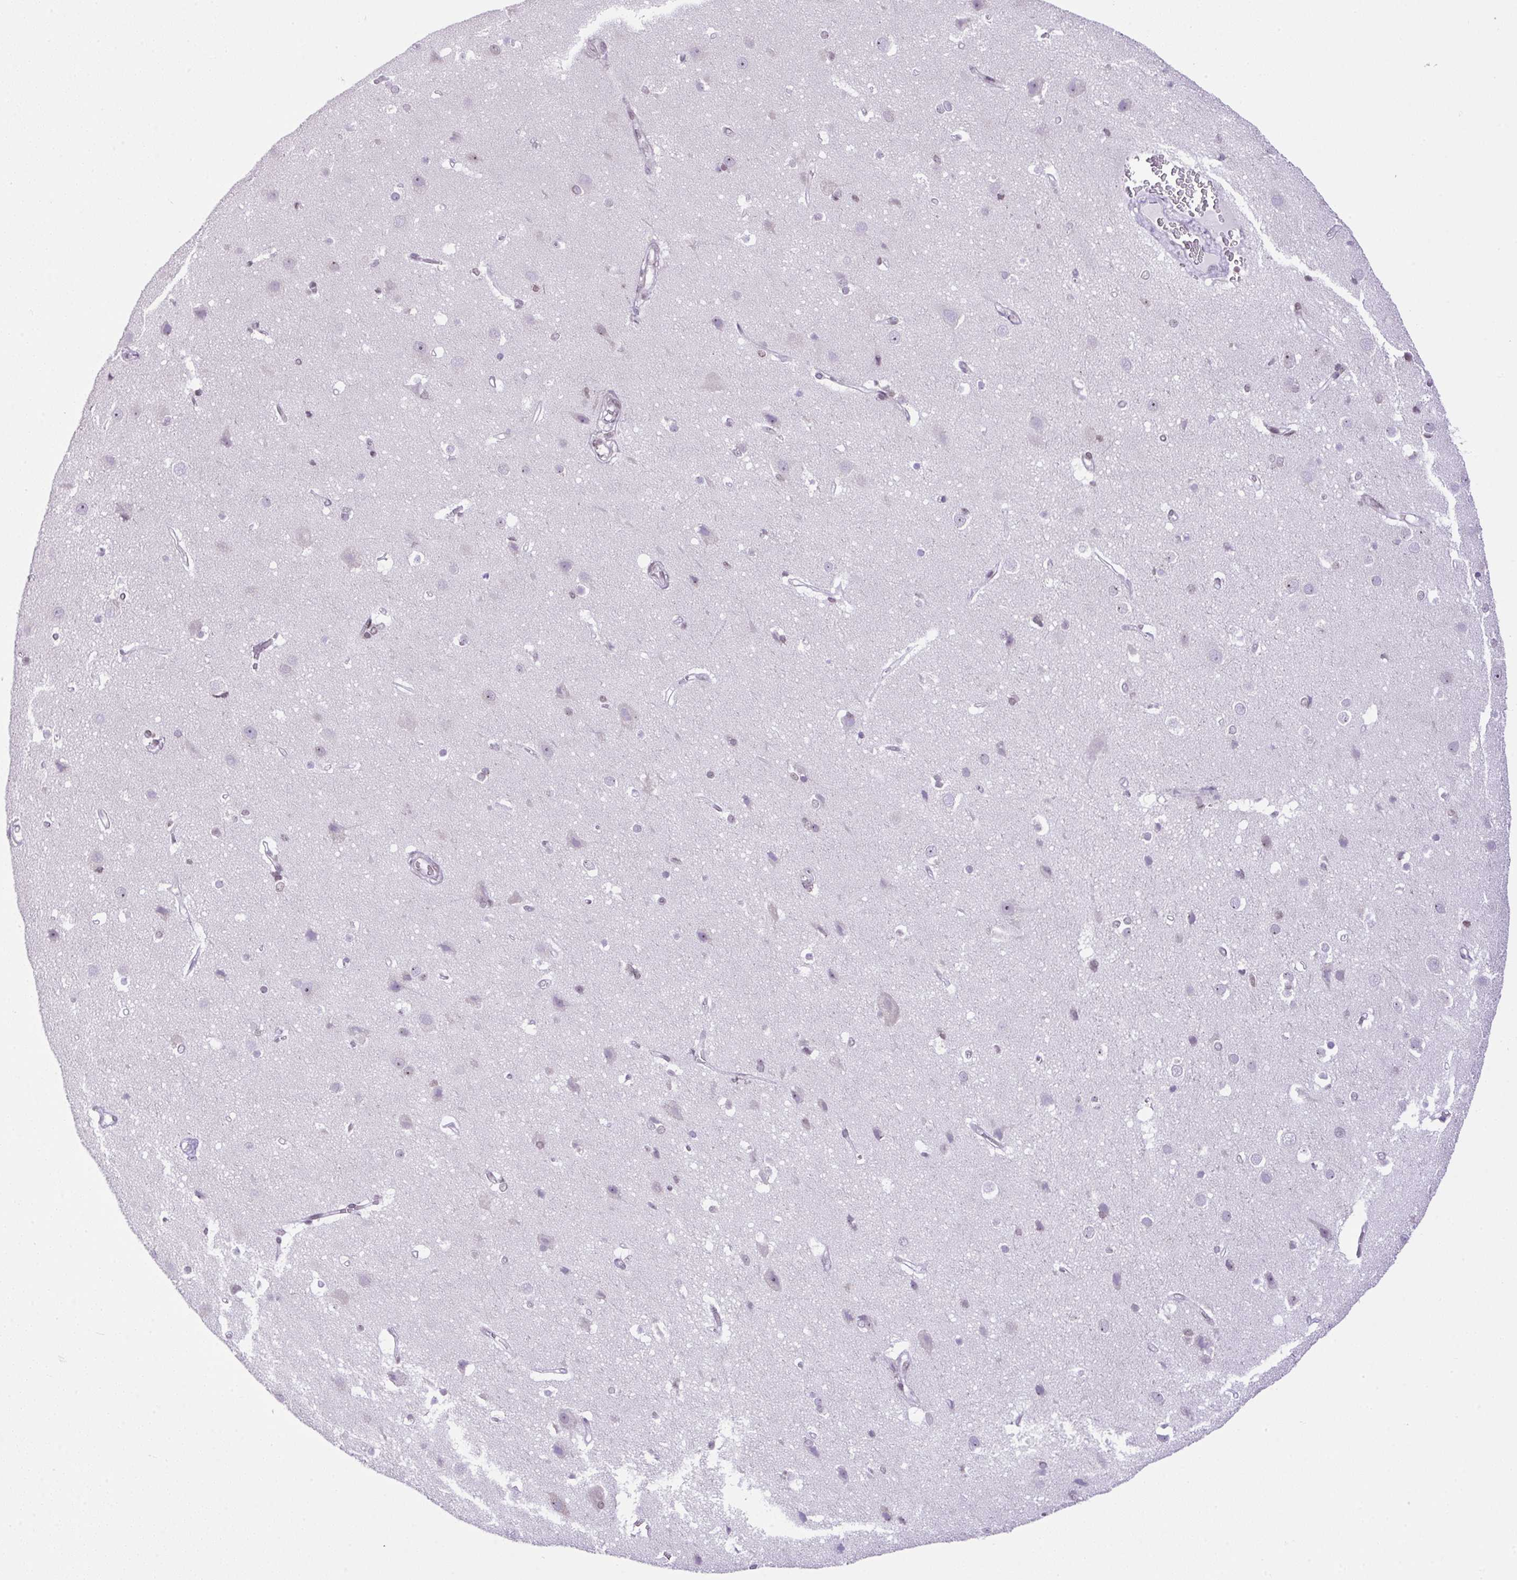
{"staining": {"intensity": "negative", "quantity": "none", "location": "none"}, "tissue": "cerebral cortex", "cell_type": "Endothelial cells", "image_type": "normal", "snomed": [{"axis": "morphology", "description": "Normal tissue, NOS"}, {"axis": "topography", "description": "Cerebral cortex"}], "caption": "IHC micrograph of unremarkable cerebral cortex stained for a protein (brown), which reveals no positivity in endothelial cells.", "gene": "CCDC137", "patient": {"sex": "male", "age": 37}}